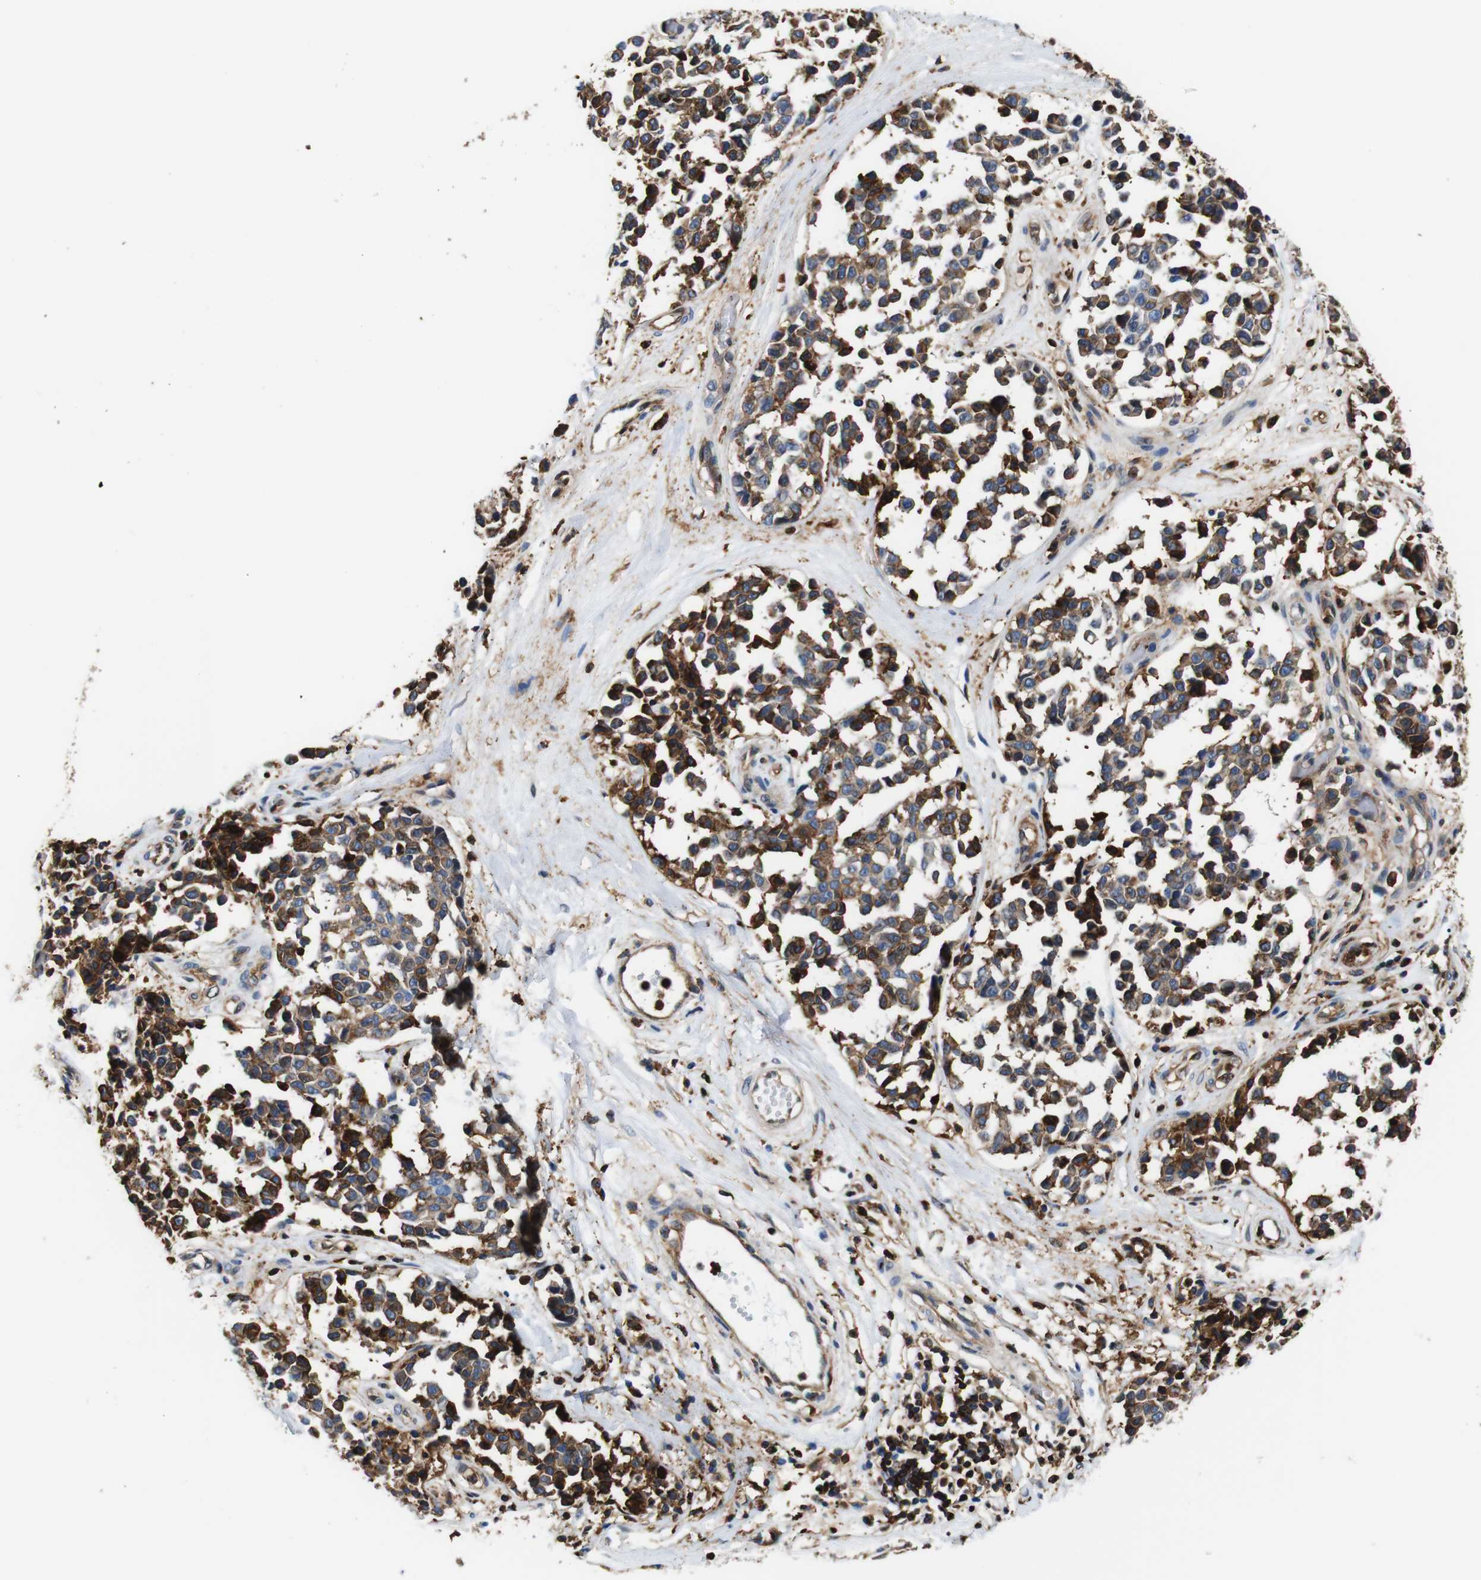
{"staining": {"intensity": "moderate", "quantity": ">75%", "location": "cytoplasmic/membranous"}, "tissue": "melanoma", "cell_type": "Tumor cells", "image_type": "cancer", "snomed": [{"axis": "morphology", "description": "Malignant melanoma, NOS"}, {"axis": "topography", "description": "Skin"}], "caption": "Immunohistochemical staining of melanoma shows medium levels of moderate cytoplasmic/membranous expression in approximately >75% of tumor cells. The staining was performed using DAB, with brown indicating positive protein expression. Nuclei are stained blue with hematoxylin.", "gene": "ANXA1", "patient": {"sex": "female", "age": 64}}